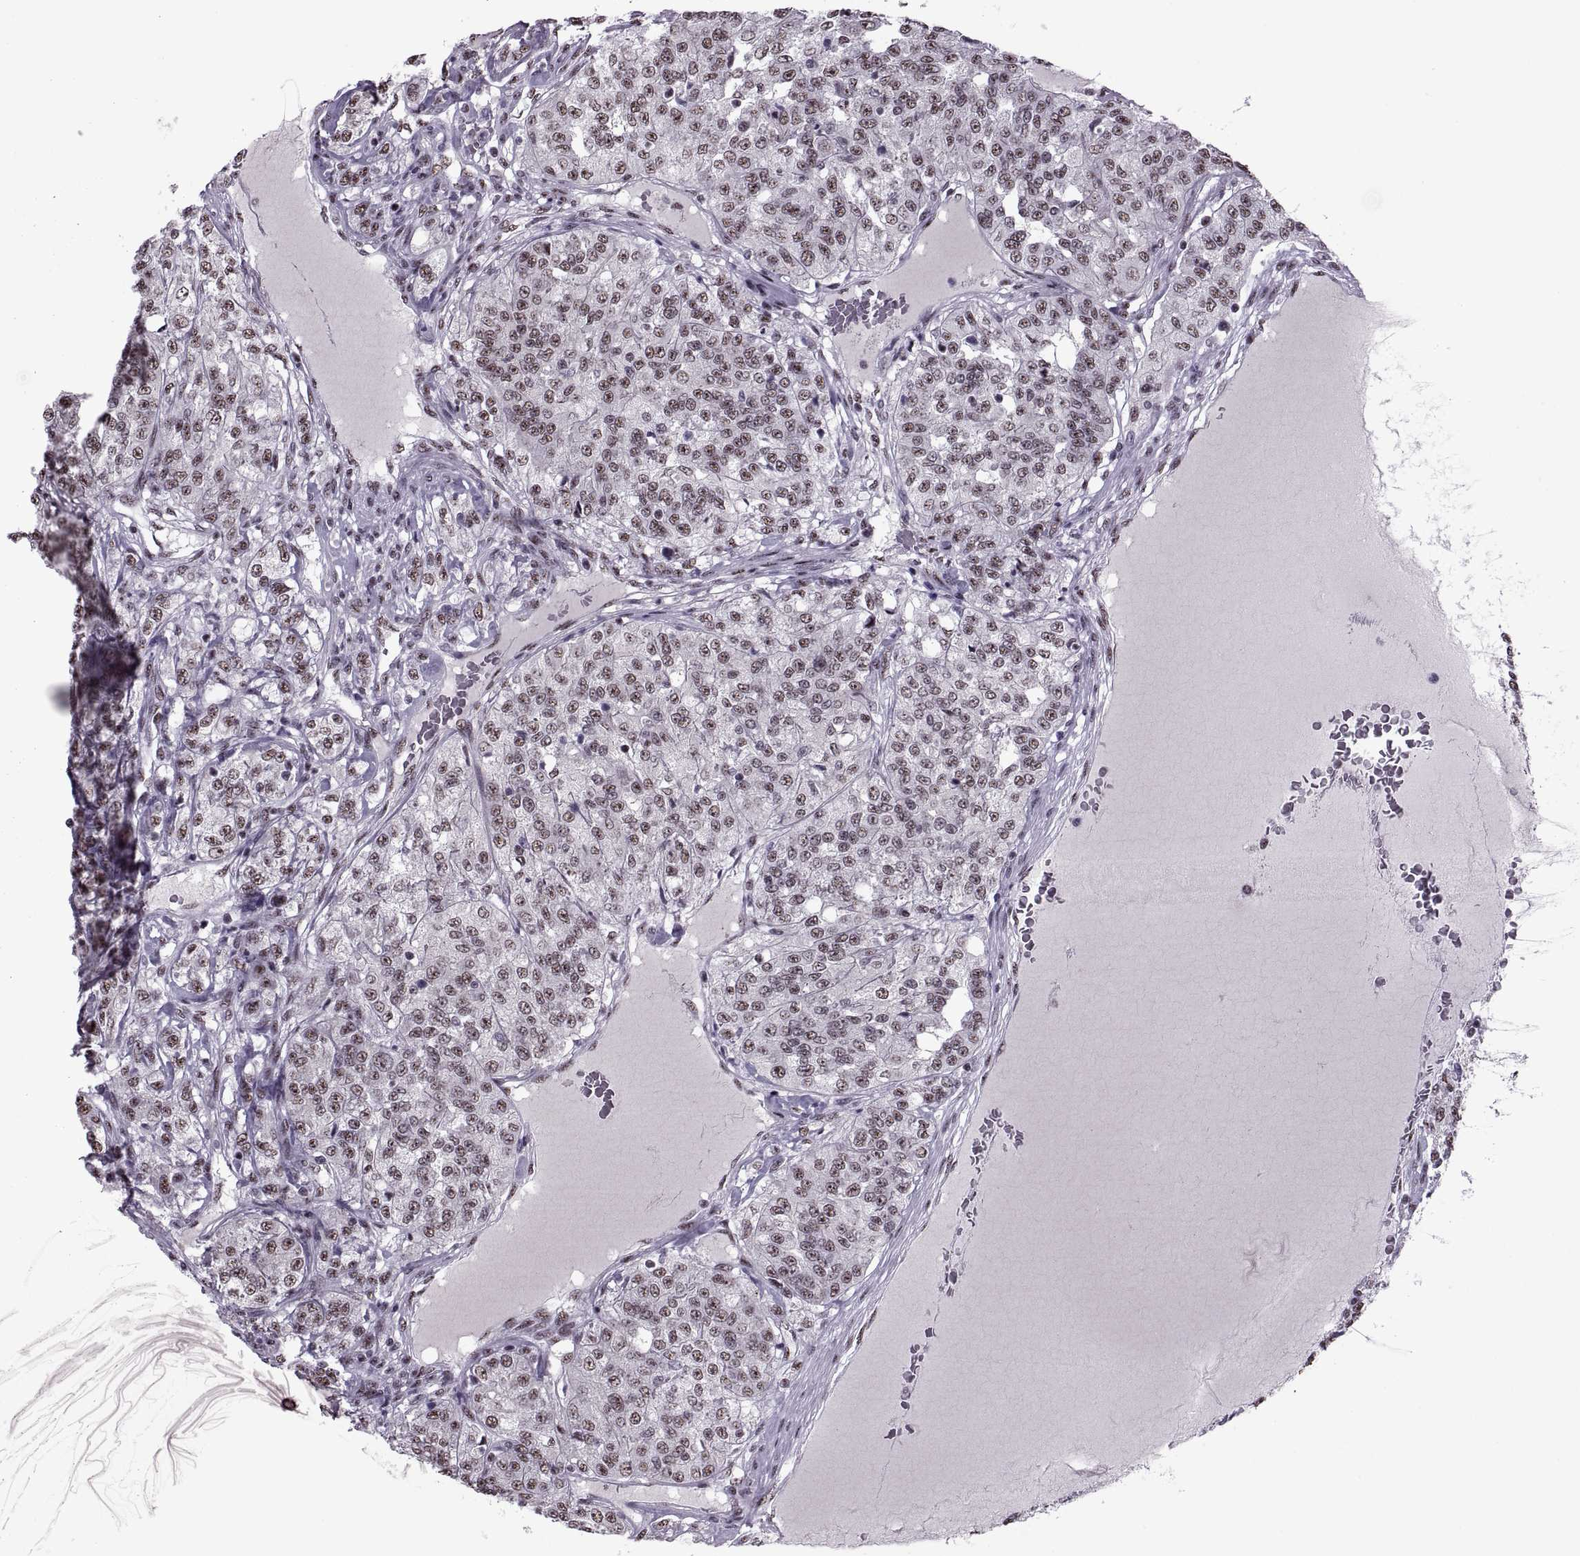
{"staining": {"intensity": "weak", "quantity": ">75%", "location": "nuclear"}, "tissue": "renal cancer", "cell_type": "Tumor cells", "image_type": "cancer", "snomed": [{"axis": "morphology", "description": "Adenocarcinoma, NOS"}, {"axis": "topography", "description": "Kidney"}], "caption": "This is an image of IHC staining of renal cancer, which shows weak staining in the nuclear of tumor cells.", "gene": "MAGEA4", "patient": {"sex": "female", "age": 63}}